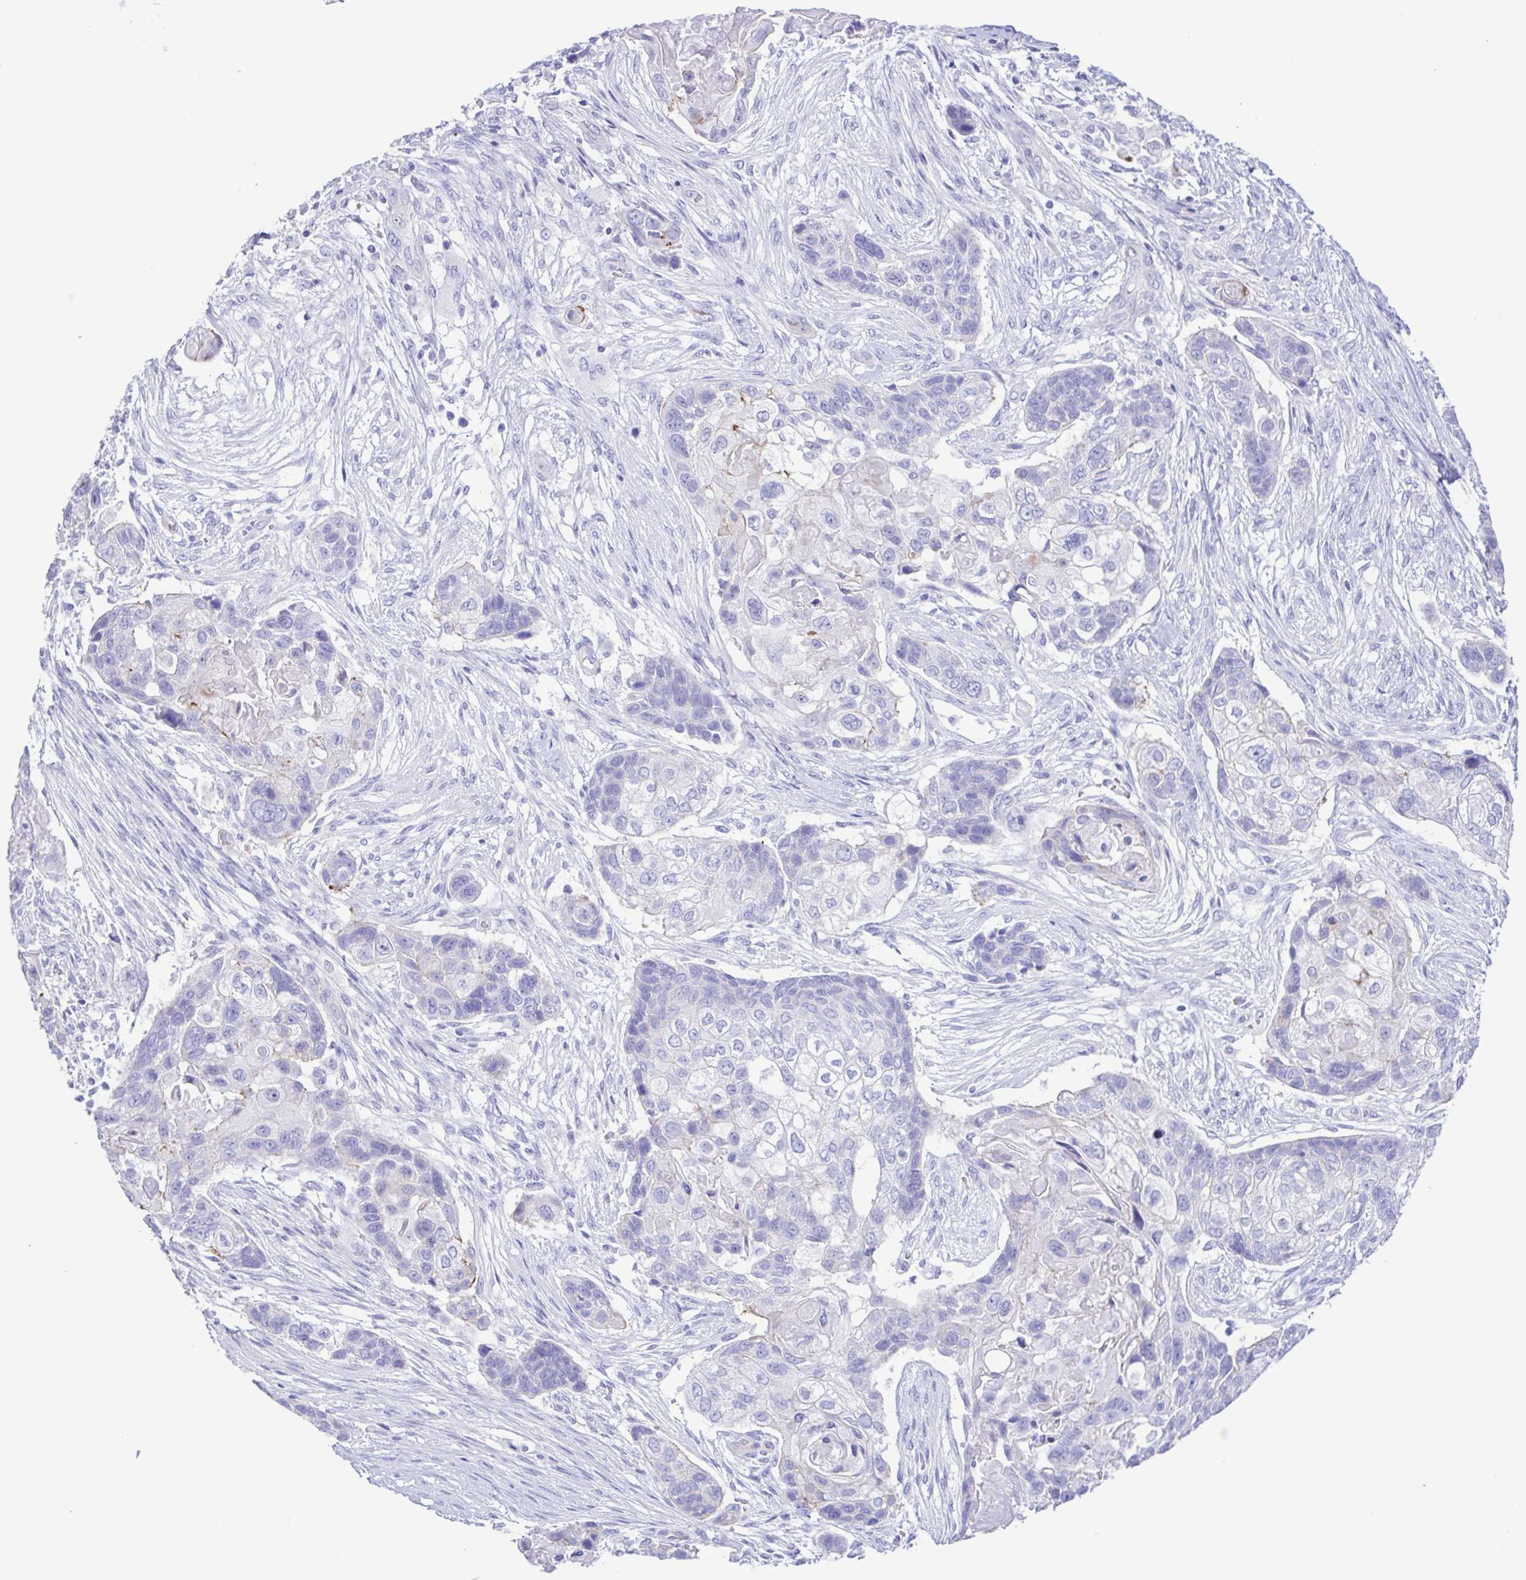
{"staining": {"intensity": "negative", "quantity": "none", "location": "none"}, "tissue": "lung cancer", "cell_type": "Tumor cells", "image_type": "cancer", "snomed": [{"axis": "morphology", "description": "Squamous cell carcinoma, NOS"}, {"axis": "topography", "description": "Lung"}], "caption": "Immunohistochemistry of lung squamous cell carcinoma reveals no positivity in tumor cells.", "gene": "CYP11A1", "patient": {"sex": "male", "age": 69}}